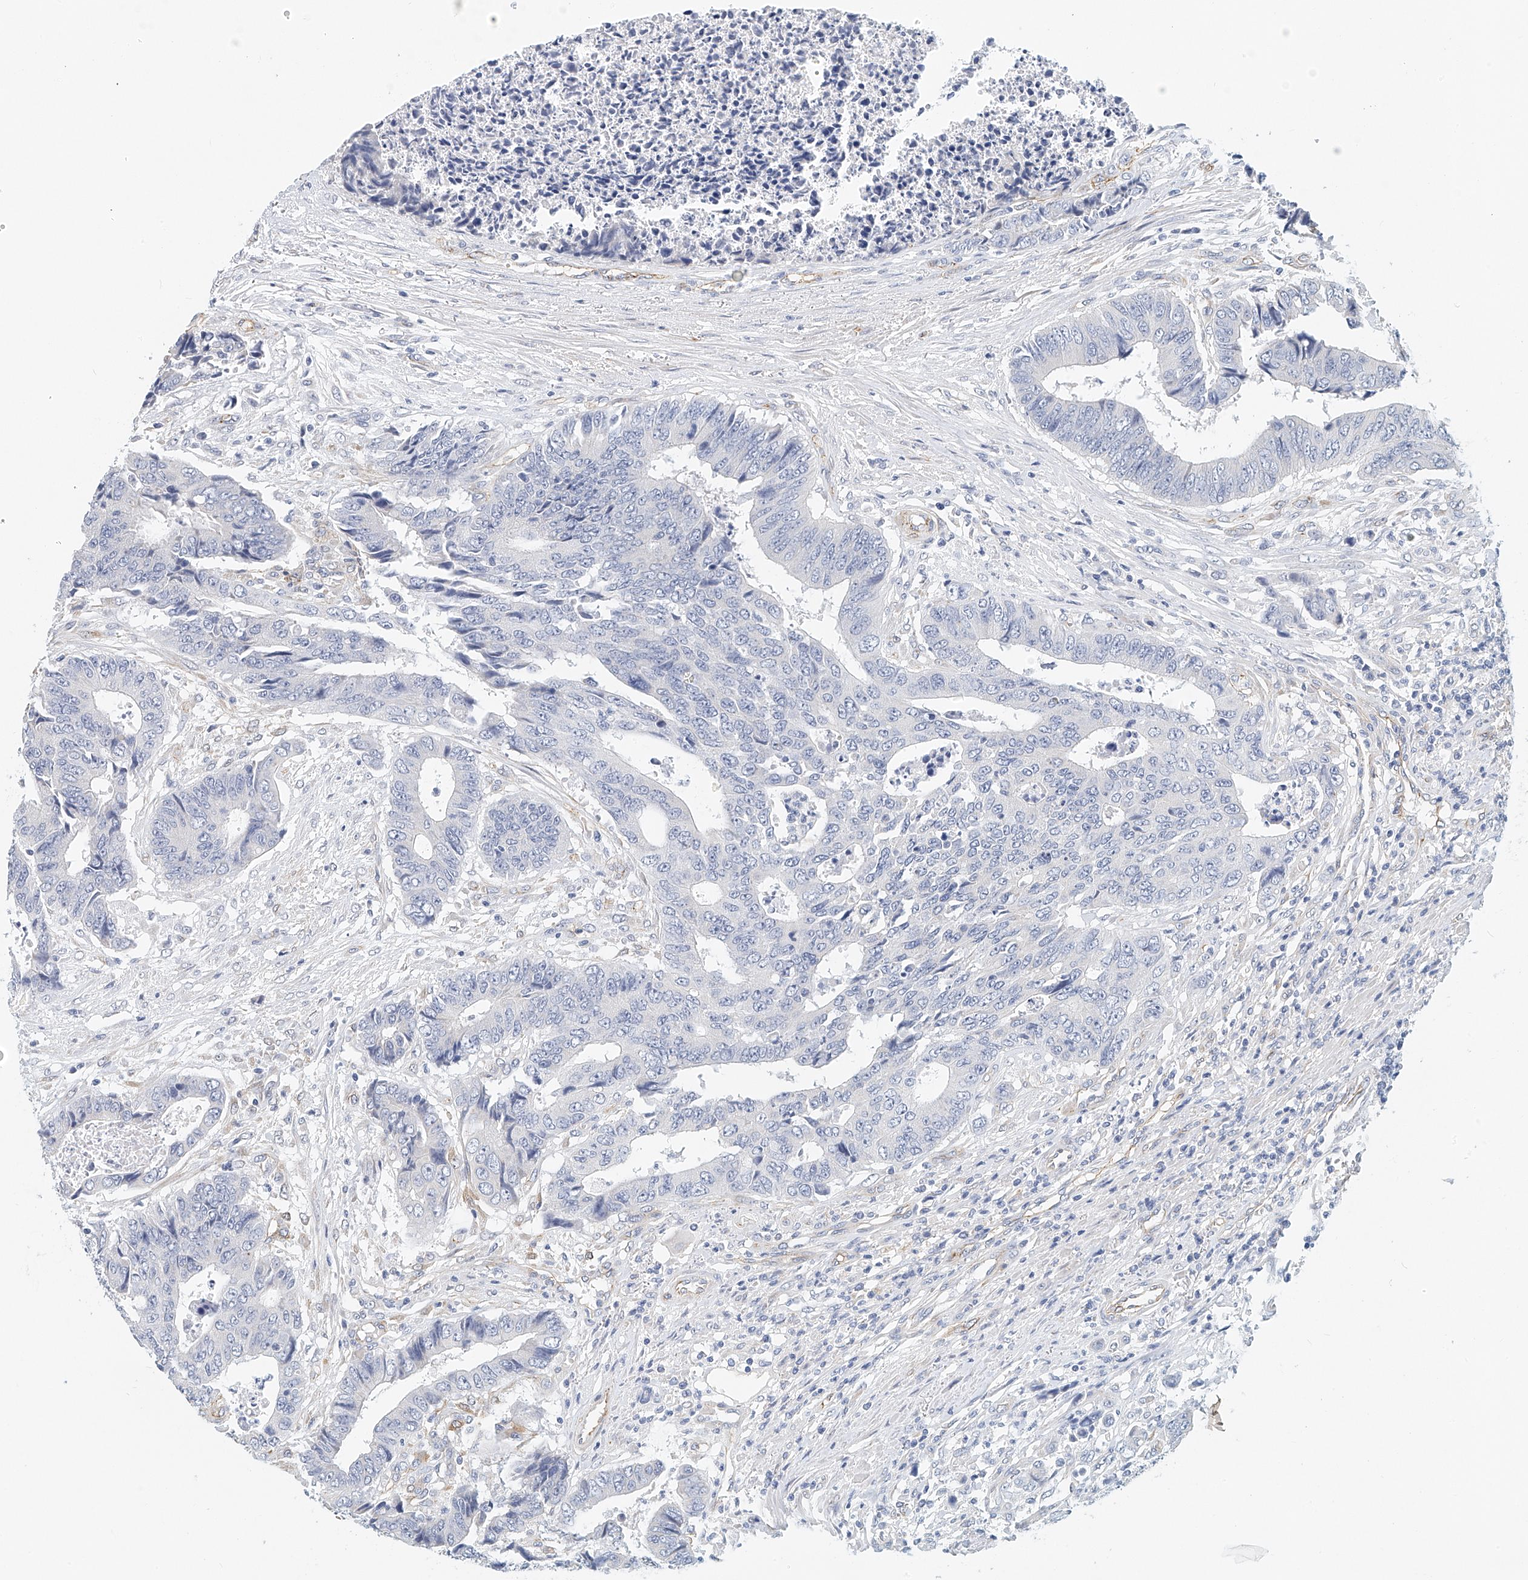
{"staining": {"intensity": "negative", "quantity": "none", "location": "none"}, "tissue": "colorectal cancer", "cell_type": "Tumor cells", "image_type": "cancer", "snomed": [{"axis": "morphology", "description": "Adenocarcinoma, NOS"}, {"axis": "topography", "description": "Rectum"}], "caption": "DAB (3,3'-diaminobenzidine) immunohistochemical staining of human colorectal cancer demonstrates no significant expression in tumor cells. The staining was performed using DAB (3,3'-diaminobenzidine) to visualize the protein expression in brown, while the nuclei were stained in blue with hematoxylin (Magnification: 20x).", "gene": "ARHGAP28", "patient": {"sex": "male", "age": 84}}